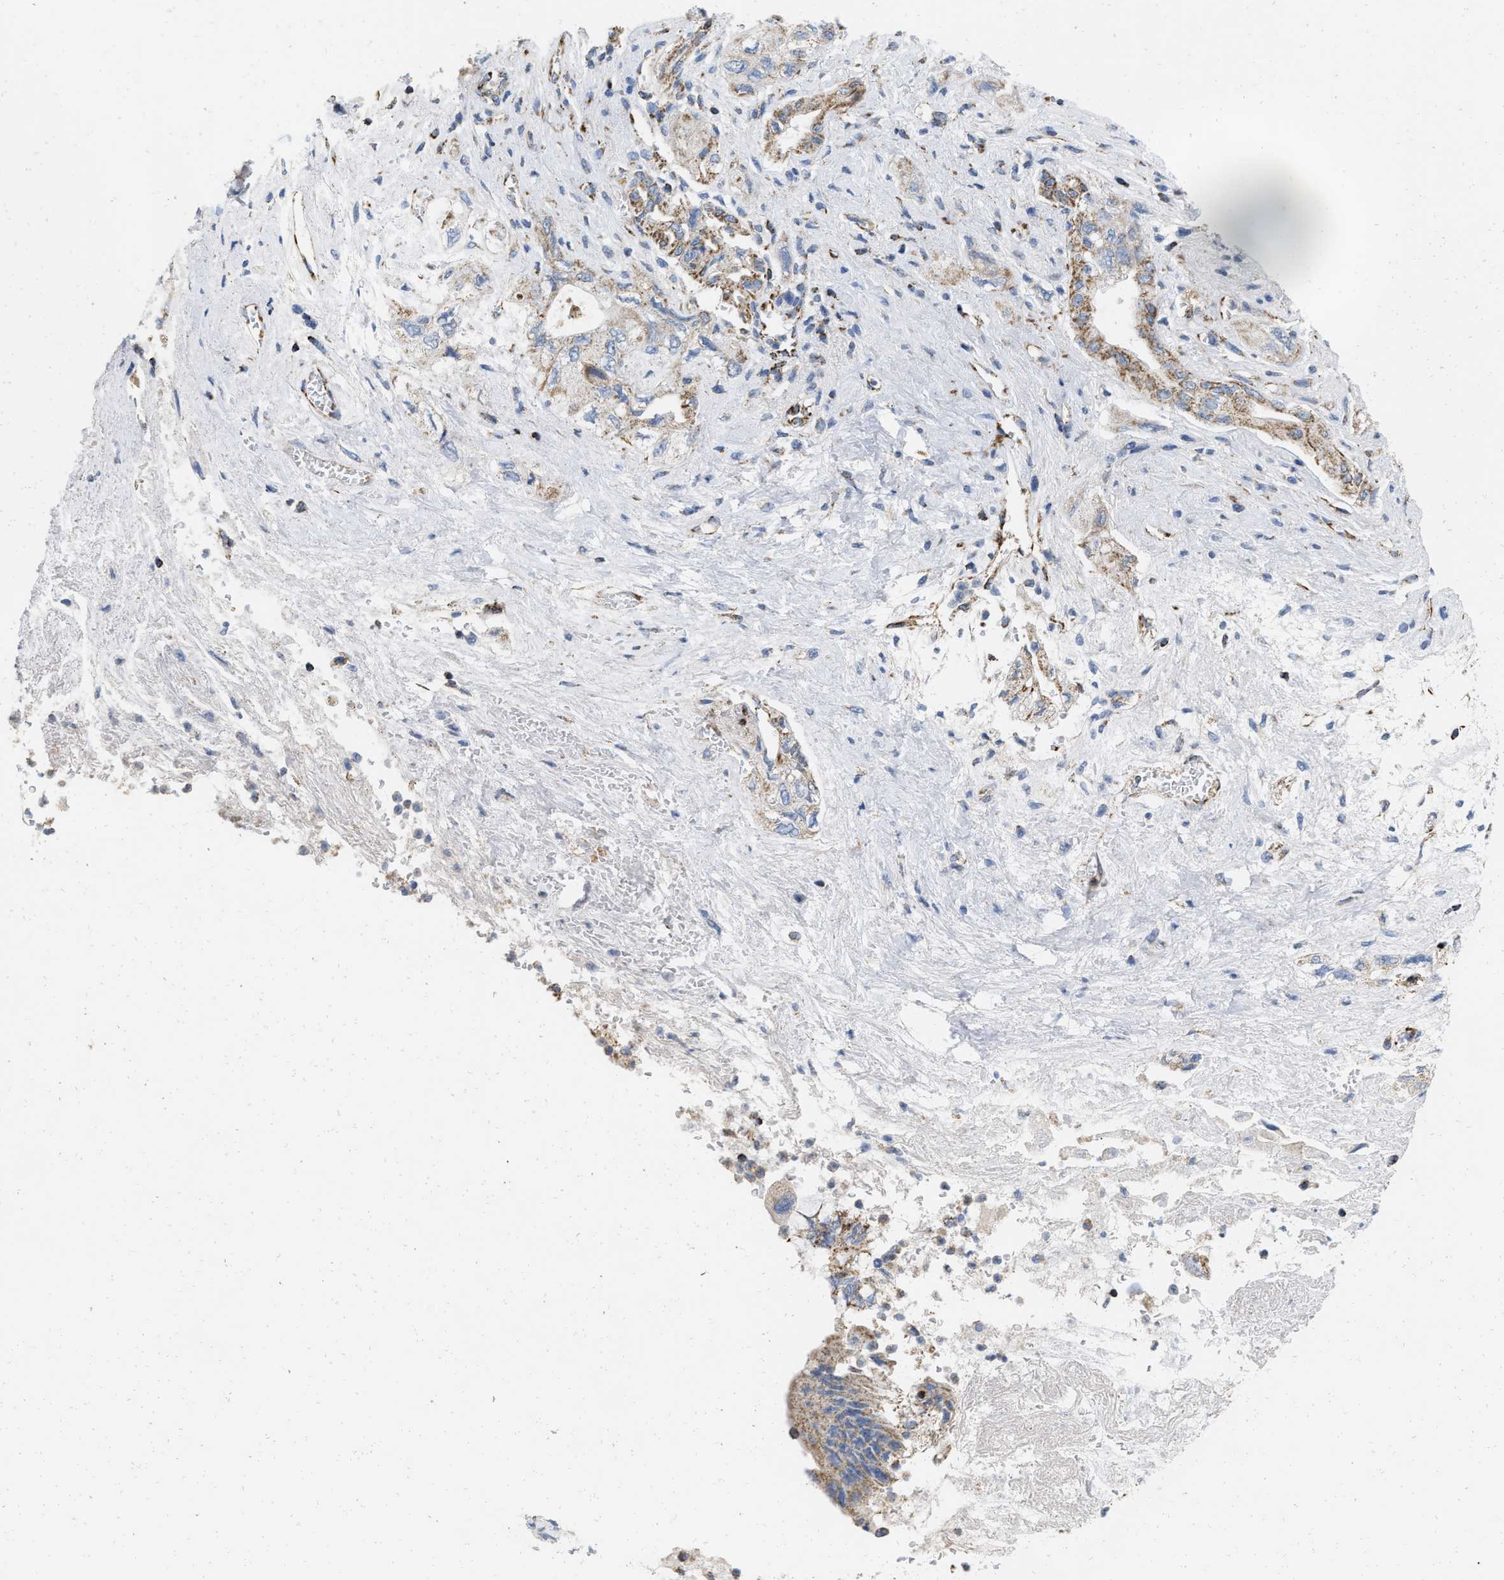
{"staining": {"intensity": "moderate", "quantity": "<25%", "location": "cytoplasmic/membranous"}, "tissue": "pancreatic cancer", "cell_type": "Tumor cells", "image_type": "cancer", "snomed": [{"axis": "morphology", "description": "Adenocarcinoma, NOS"}, {"axis": "topography", "description": "Pancreas"}], "caption": "Protein expression by immunohistochemistry displays moderate cytoplasmic/membranous expression in about <25% of tumor cells in adenocarcinoma (pancreatic).", "gene": "GRB10", "patient": {"sex": "female", "age": 73}}